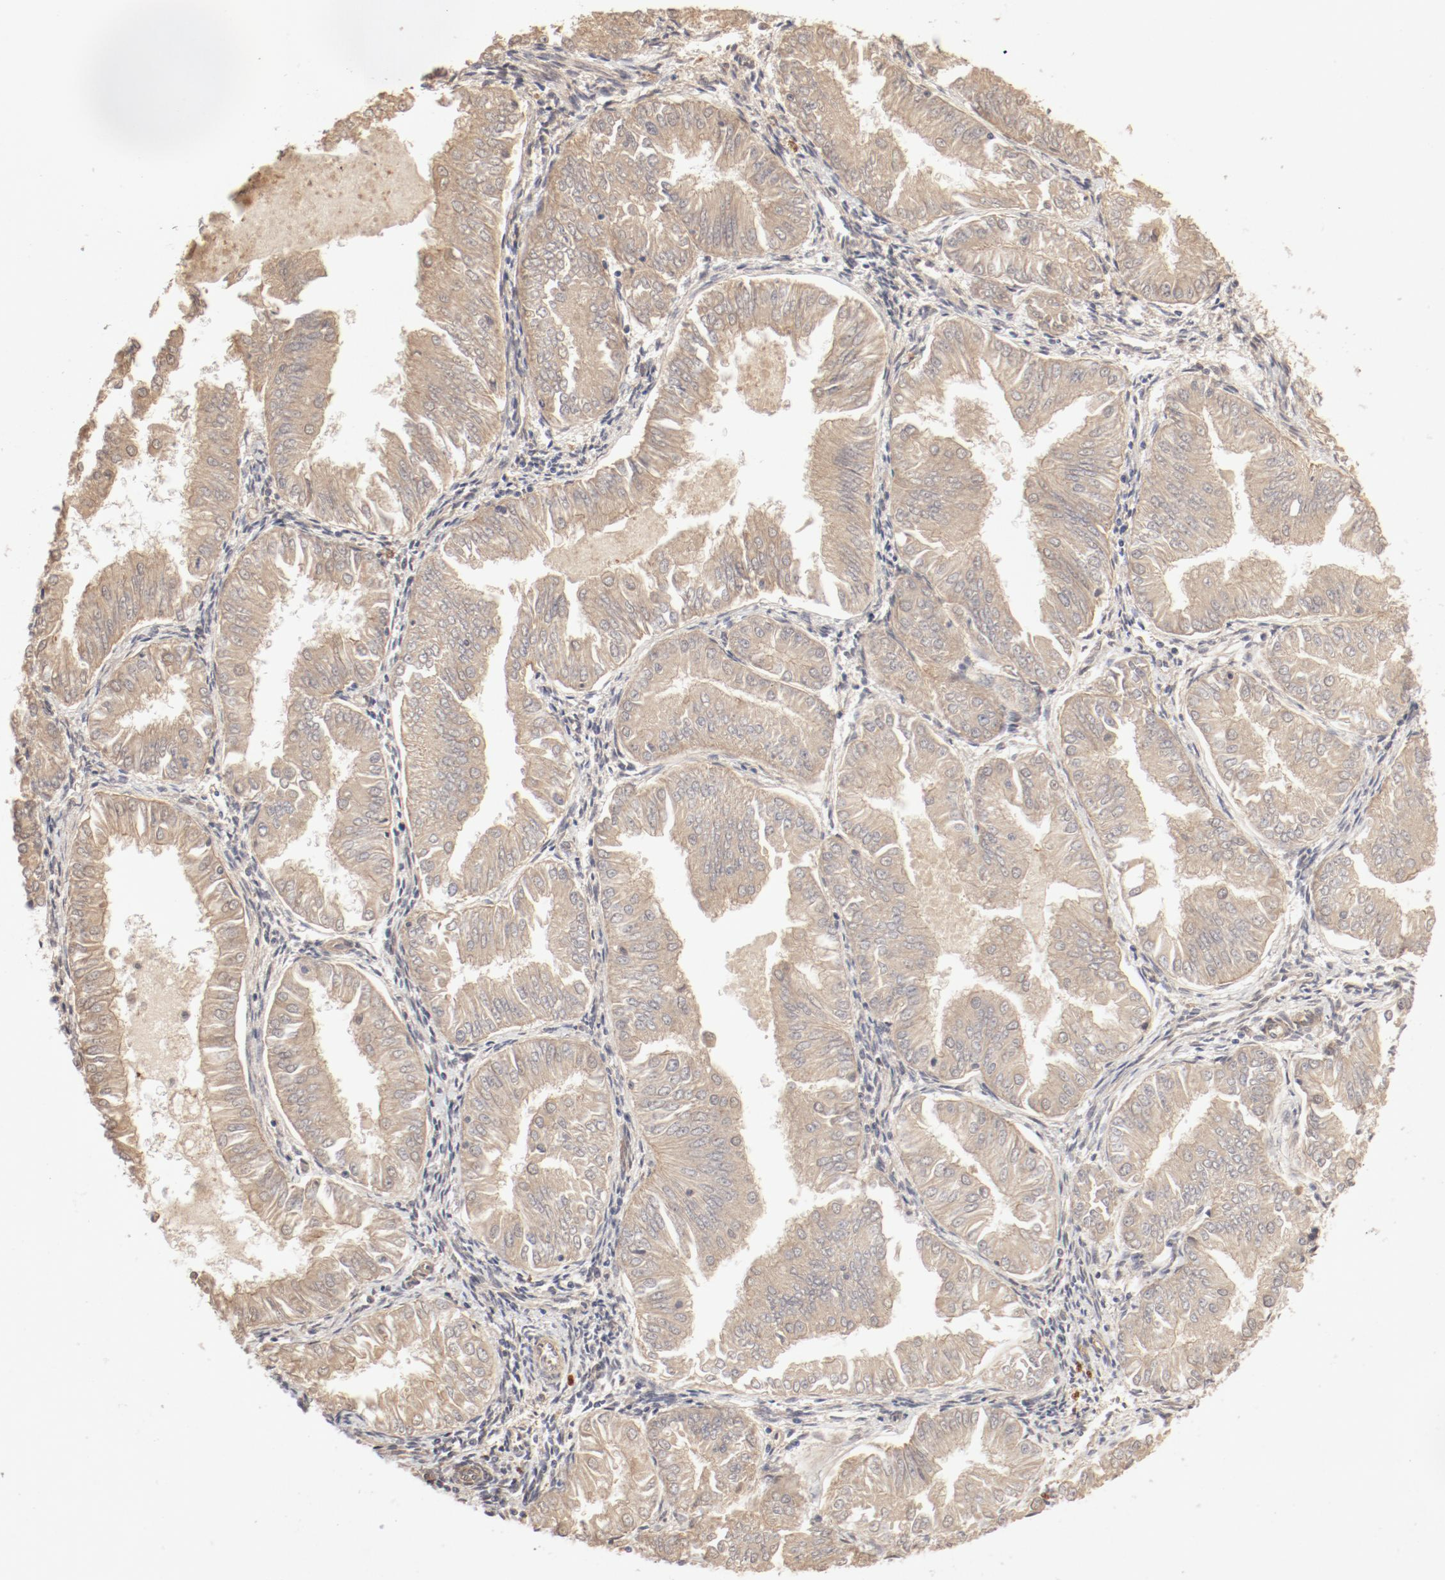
{"staining": {"intensity": "moderate", "quantity": ">75%", "location": "cytoplasmic/membranous"}, "tissue": "endometrial cancer", "cell_type": "Tumor cells", "image_type": "cancer", "snomed": [{"axis": "morphology", "description": "Adenocarcinoma, NOS"}, {"axis": "topography", "description": "Endometrium"}], "caption": "Moderate cytoplasmic/membranous protein staining is appreciated in about >75% of tumor cells in adenocarcinoma (endometrial).", "gene": "IL3RA", "patient": {"sex": "female", "age": 53}}